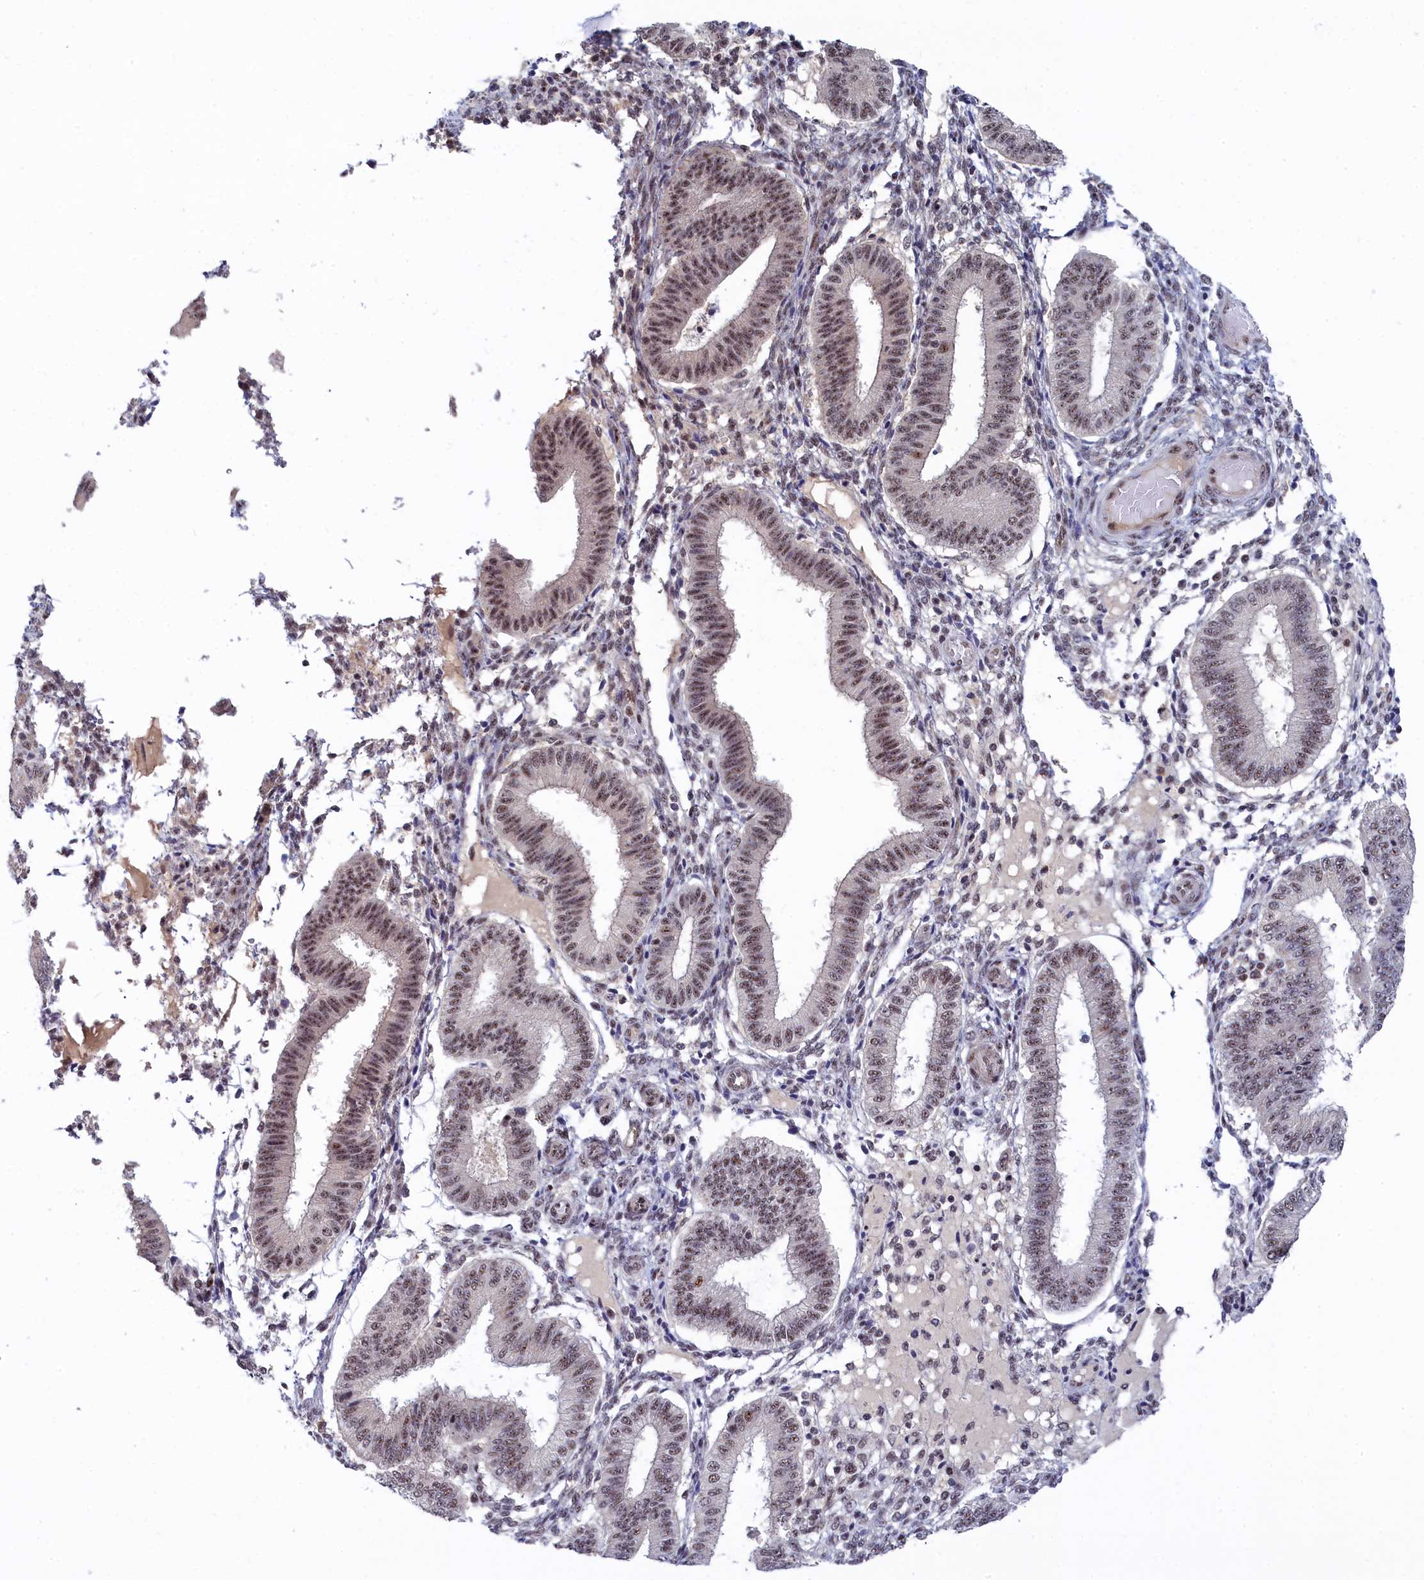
{"staining": {"intensity": "weak", "quantity": "25%-75%", "location": "nuclear"}, "tissue": "endometrium", "cell_type": "Cells in endometrial stroma", "image_type": "normal", "snomed": [{"axis": "morphology", "description": "Normal tissue, NOS"}, {"axis": "topography", "description": "Endometrium"}], "caption": "Immunohistochemistry (IHC) image of normal endometrium: human endometrium stained using immunohistochemistry reveals low levels of weak protein expression localized specifically in the nuclear of cells in endometrial stroma, appearing as a nuclear brown color.", "gene": "TAB1", "patient": {"sex": "female", "age": 39}}